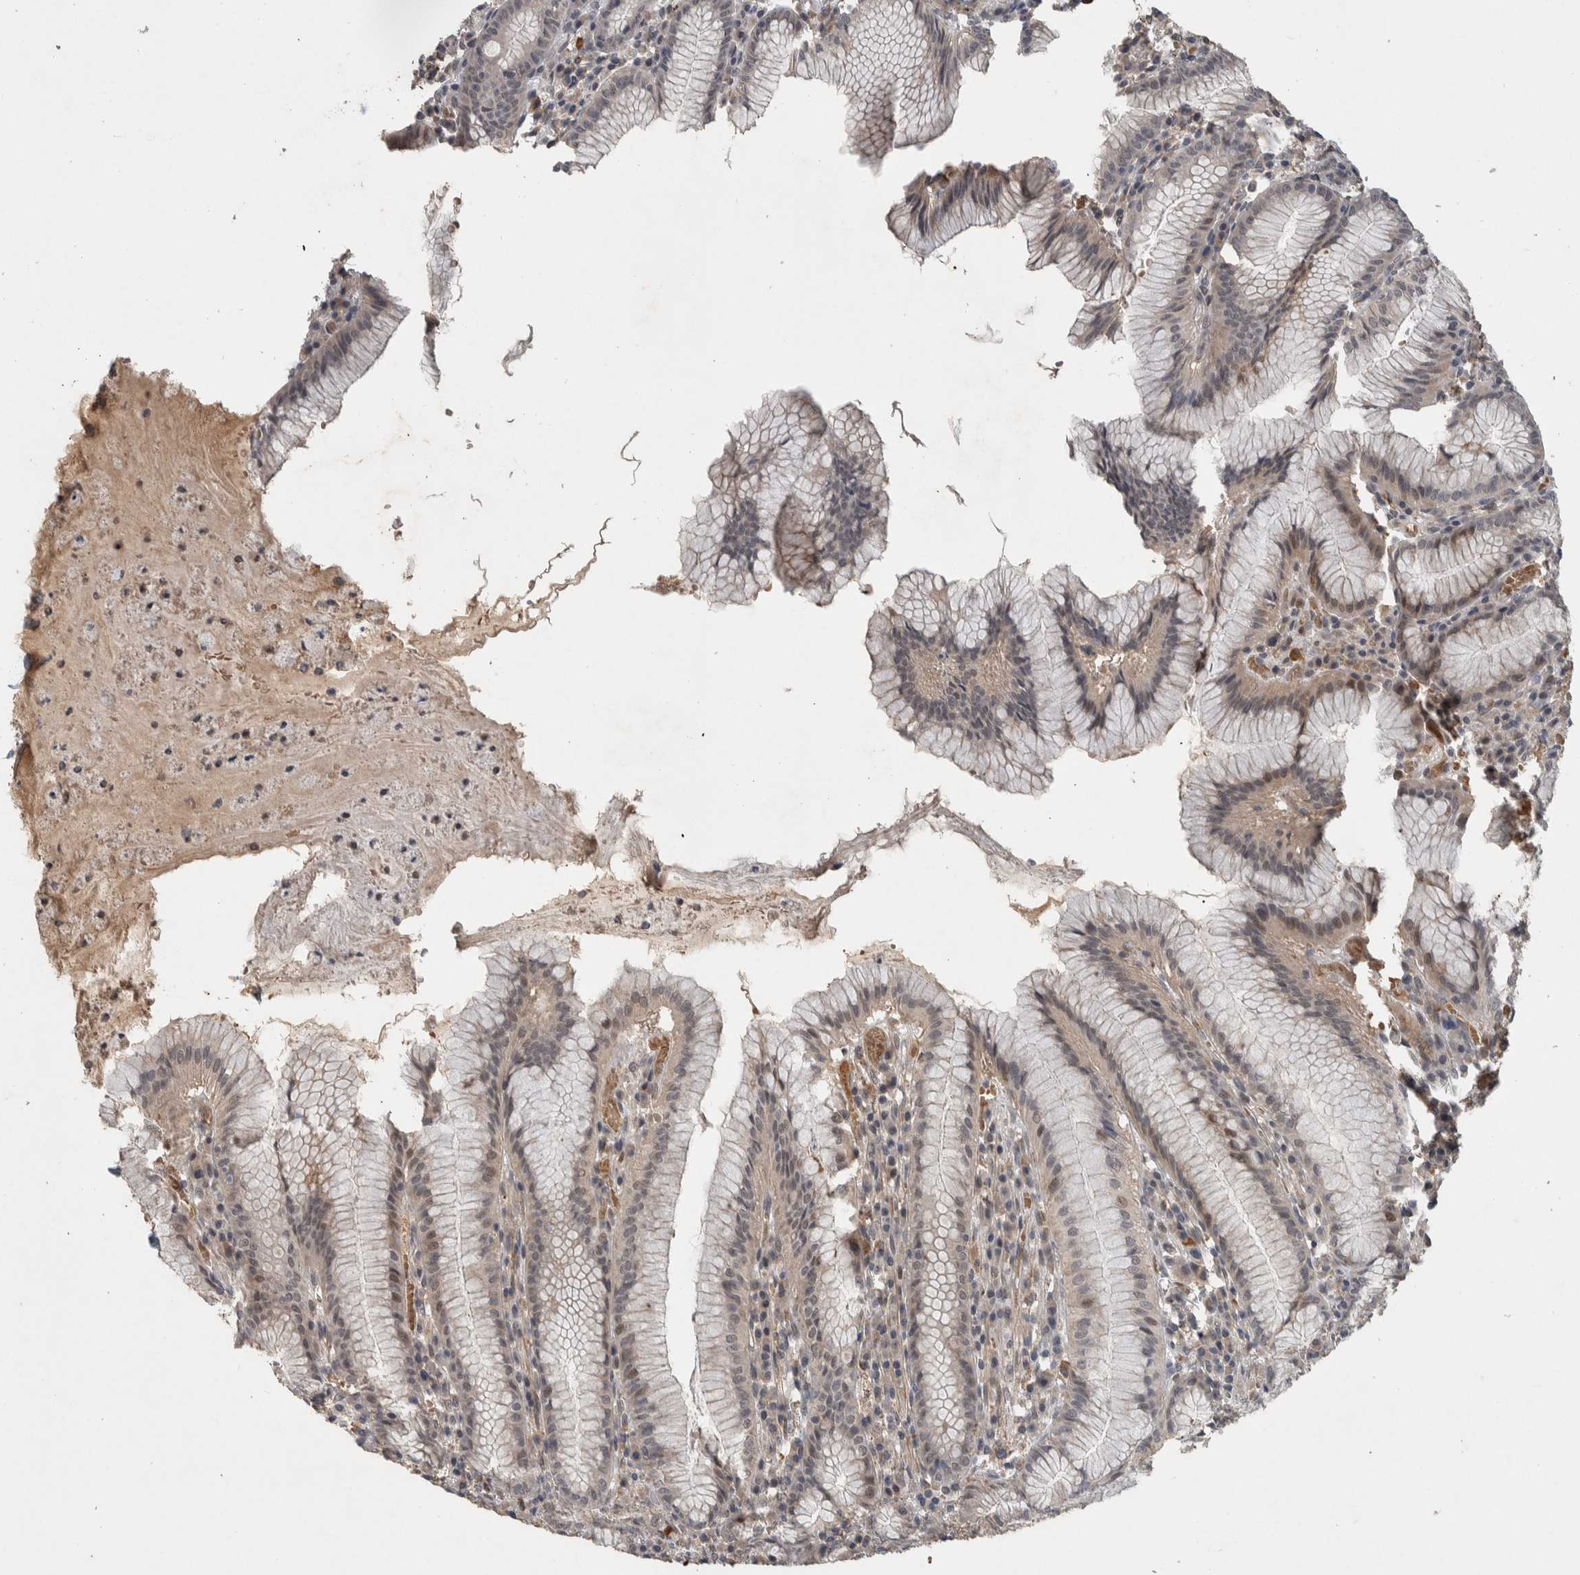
{"staining": {"intensity": "weak", "quantity": "25%-75%", "location": "cytoplasmic/membranous"}, "tissue": "stomach", "cell_type": "Glandular cells", "image_type": "normal", "snomed": [{"axis": "morphology", "description": "Normal tissue, NOS"}, {"axis": "topography", "description": "Stomach"}], "caption": "Human stomach stained with a brown dye reveals weak cytoplasmic/membranous positive staining in approximately 25%-75% of glandular cells.", "gene": "CHRM3", "patient": {"sex": "male", "age": 55}}